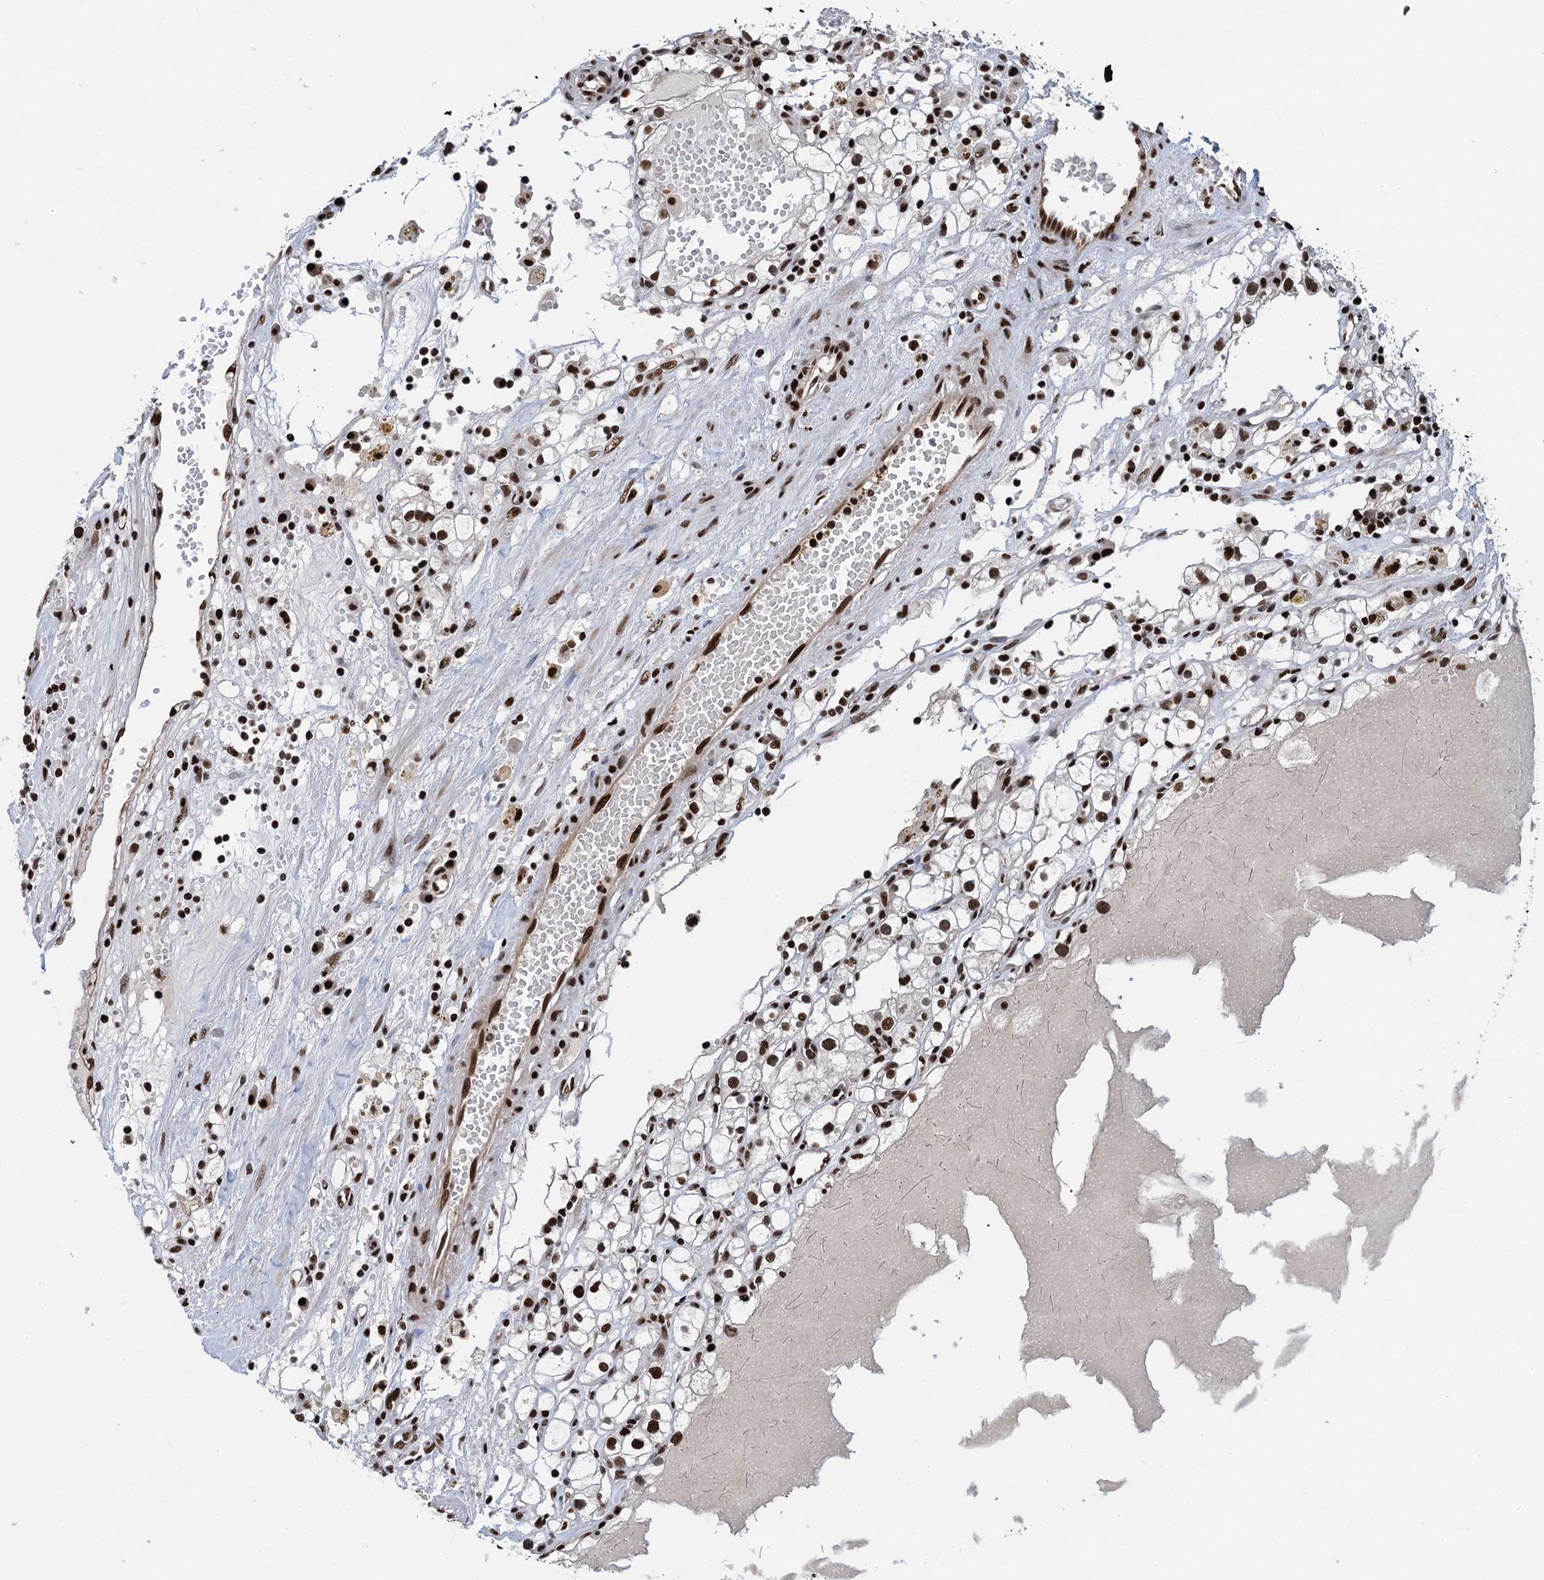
{"staining": {"intensity": "strong", "quantity": ">75%", "location": "nuclear"}, "tissue": "renal cancer", "cell_type": "Tumor cells", "image_type": "cancer", "snomed": [{"axis": "morphology", "description": "Adenocarcinoma, NOS"}, {"axis": "topography", "description": "Kidney"}], "caption": "A high-resolution micrograph shows immunohistochemistry staining of renal adenocarcinoma, which reveals strong nuclear staining in about >75% of tumor cells.", "gene": "PPP4R1", "patient": {"sex": "male", "age": 56}}